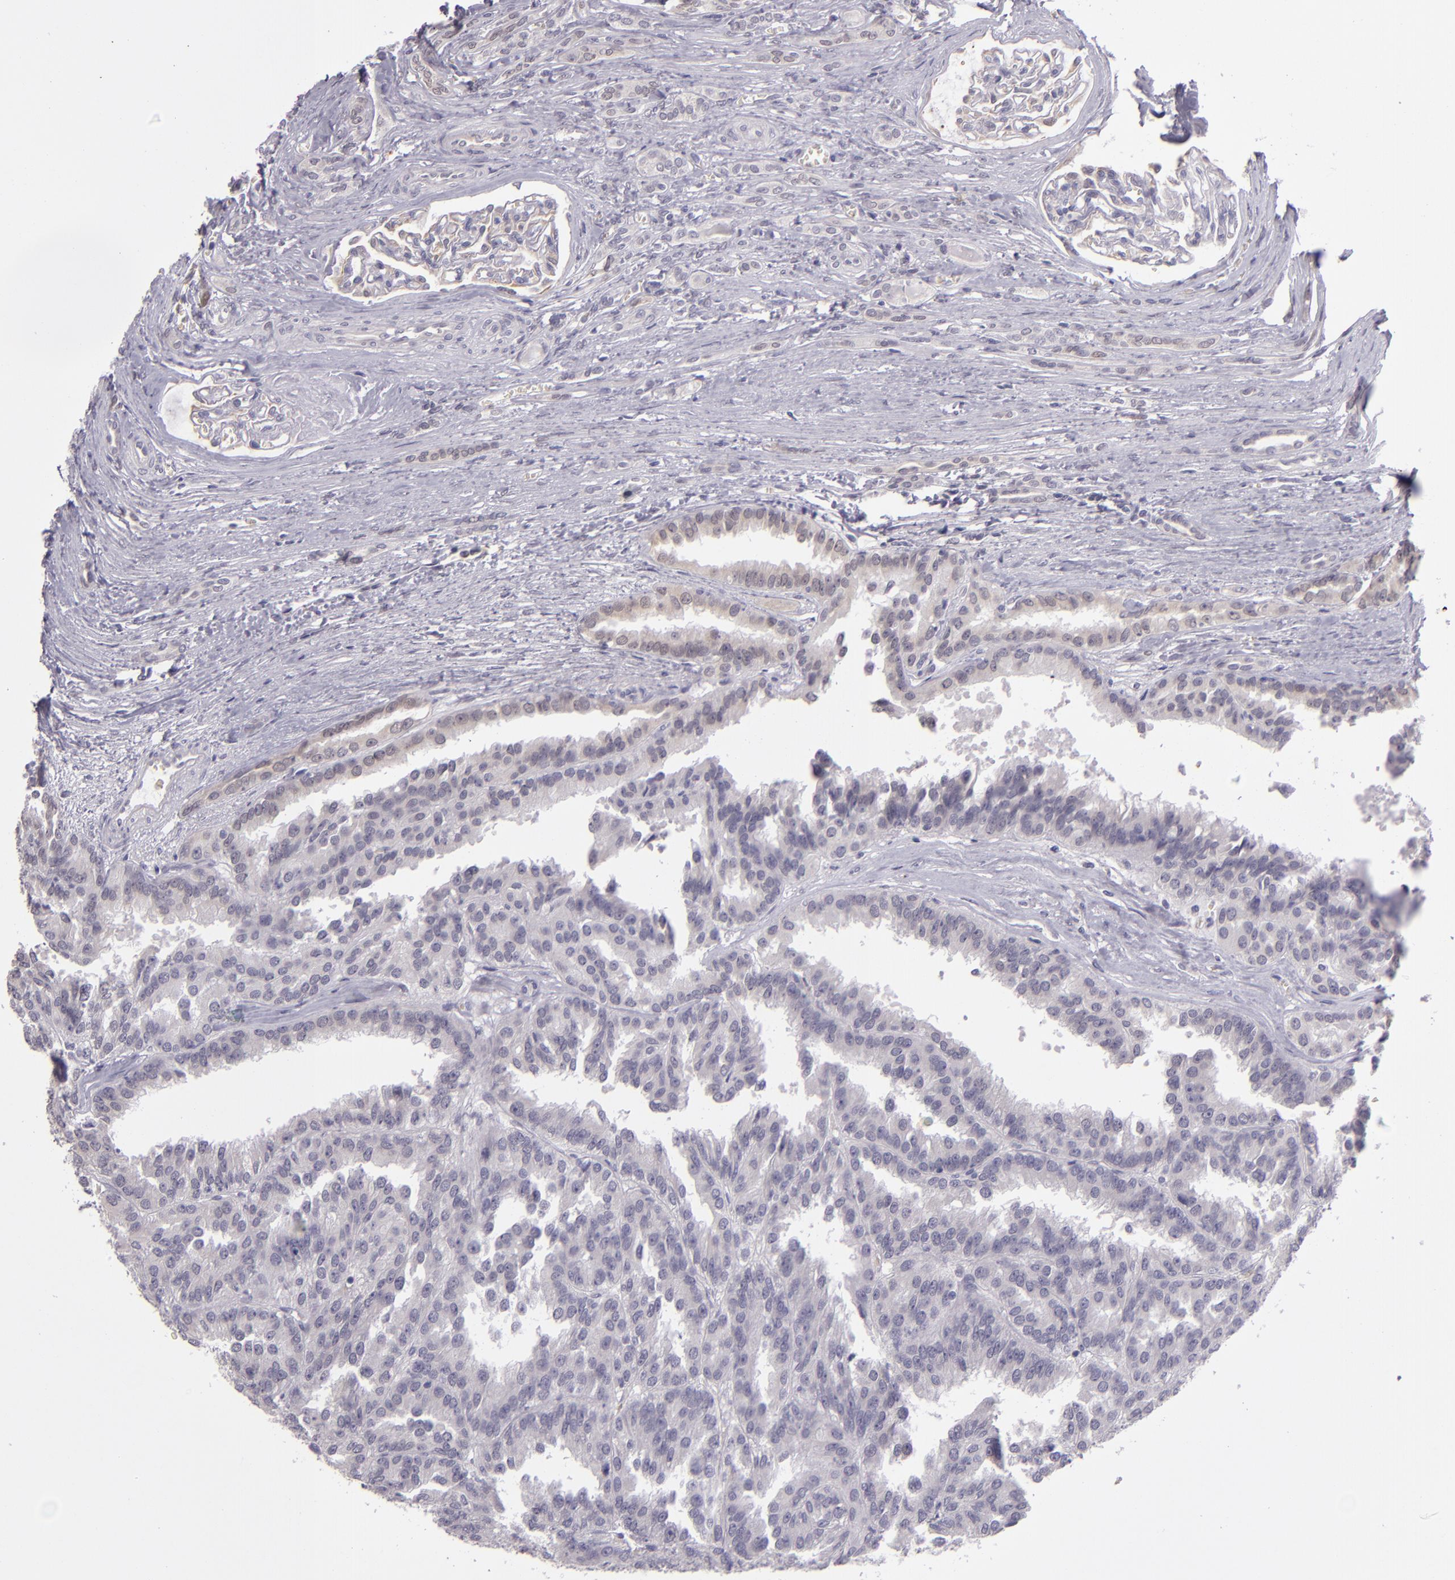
{"staining": {"intensity": "negative", "quantity": "none", "location": "none"}, "tissue": "renal cancer", "cell_type": "Tumor cells", "image_type": "cancer", "snomed": [{"axis": "morphology", "description": "Adenocarcinoma, NOS"}, {"axis": "topography", "description": "Kidney"}], "caption": "Tumor cells show no significant protein expression in adenocarcinoma (renal). Brightfield microscopy of immunohistochemistry (IHC) stained with DAB (brown) and hematoxylin (blue), captured at high magnification.", "gene": "SNCB", "patient": {"sex": "male", "age": 46}}